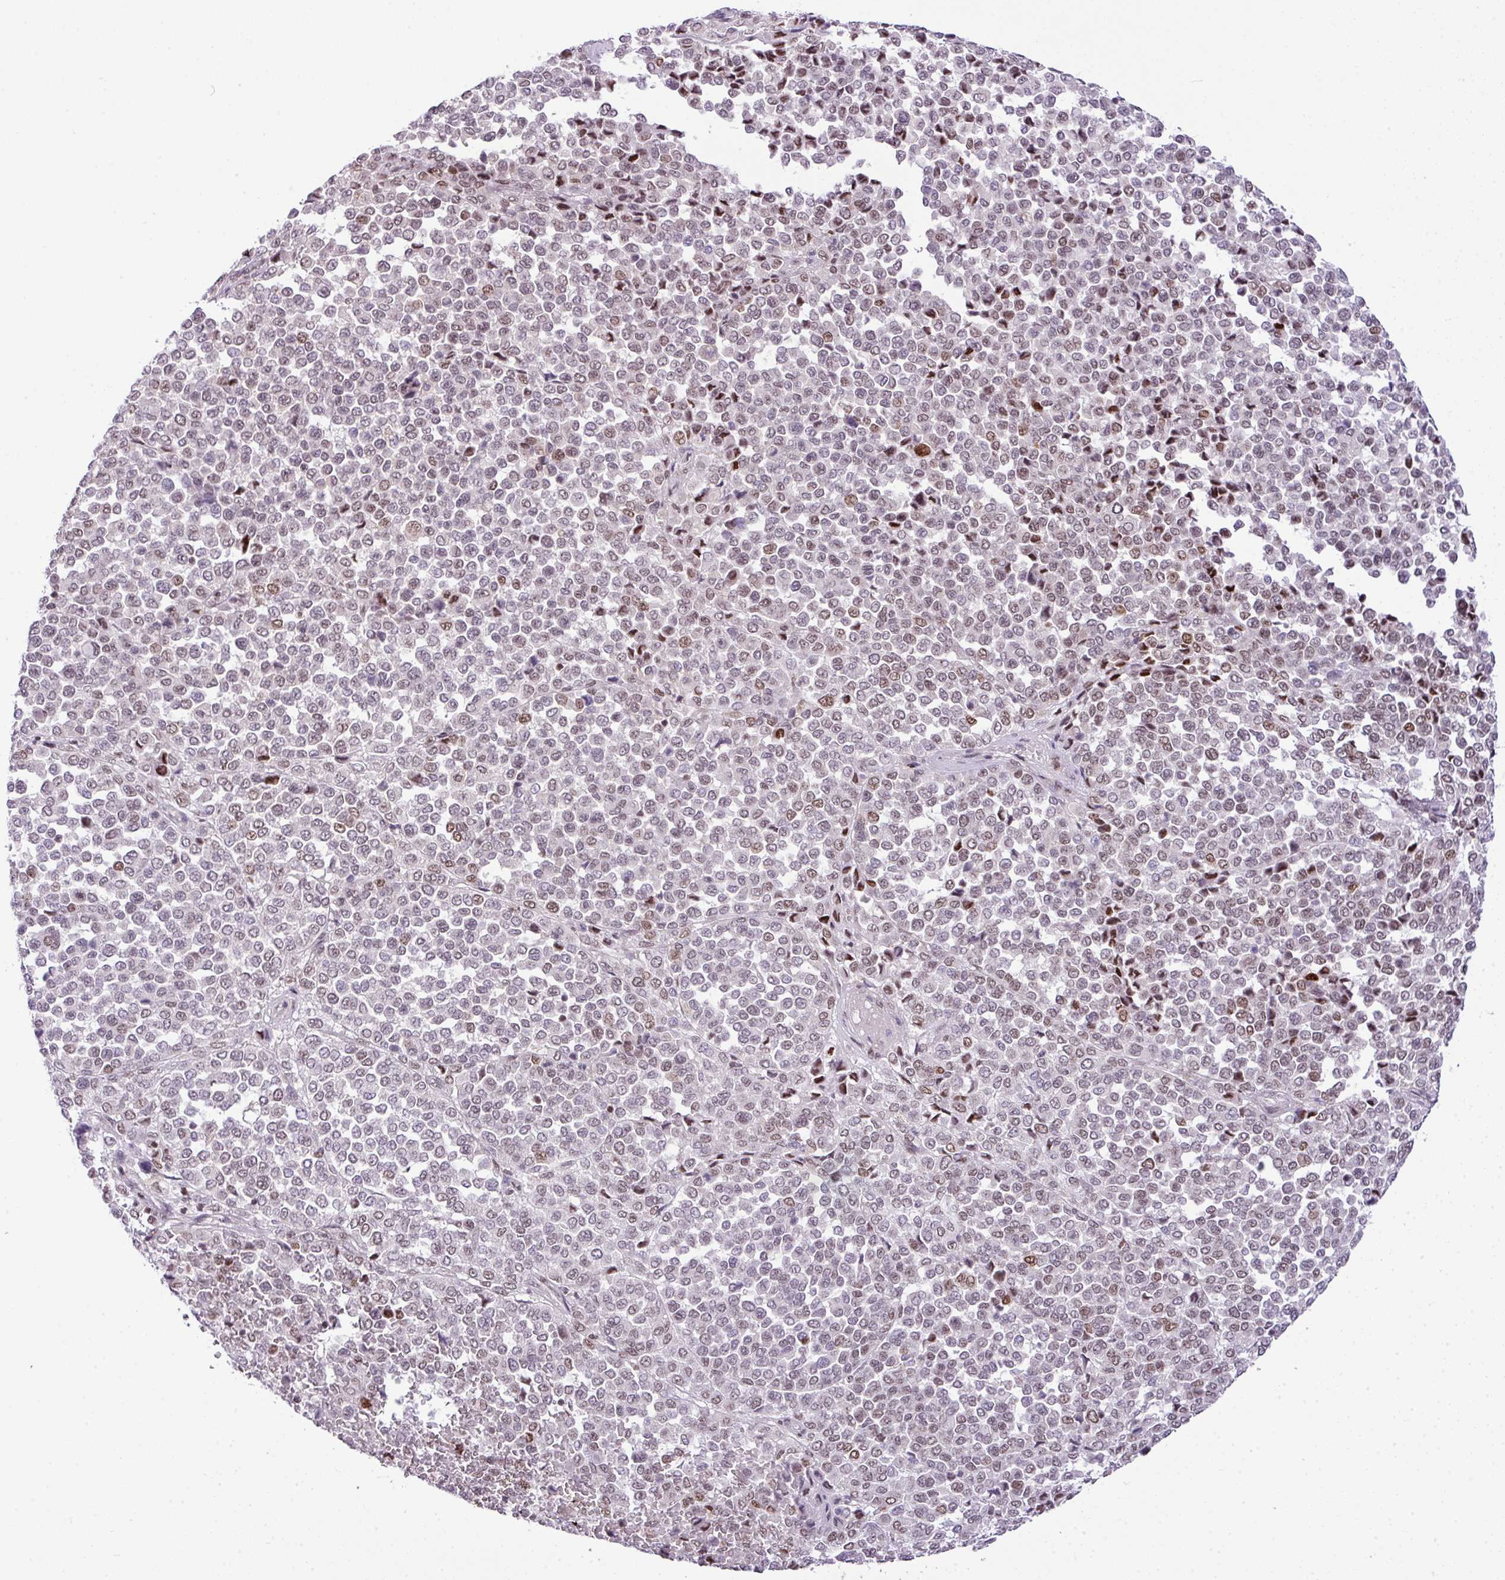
{"staining": {"intensity": "weak", "quantity": "<25%", "location": "nuclear"}, "tissue": "melanoma", "cell_type": "Tumor cells", "image_type": "cancer", "snomed": [{"axis": "morphology", "description": "Malignant melanoma, Metastatic site"}, {"axis": "topography", "description": "Pancreas"}], "caption": "High power microscopy photomicrograph of an immunohistochemistry (IHC) photomicrograph of malignant melanoma (metastatic site), revealing no significant staining in tumor cells. Nuclei are stained in blue.", "gene": "CCDC137", "patient": {"sex": "female", "age": 30}}